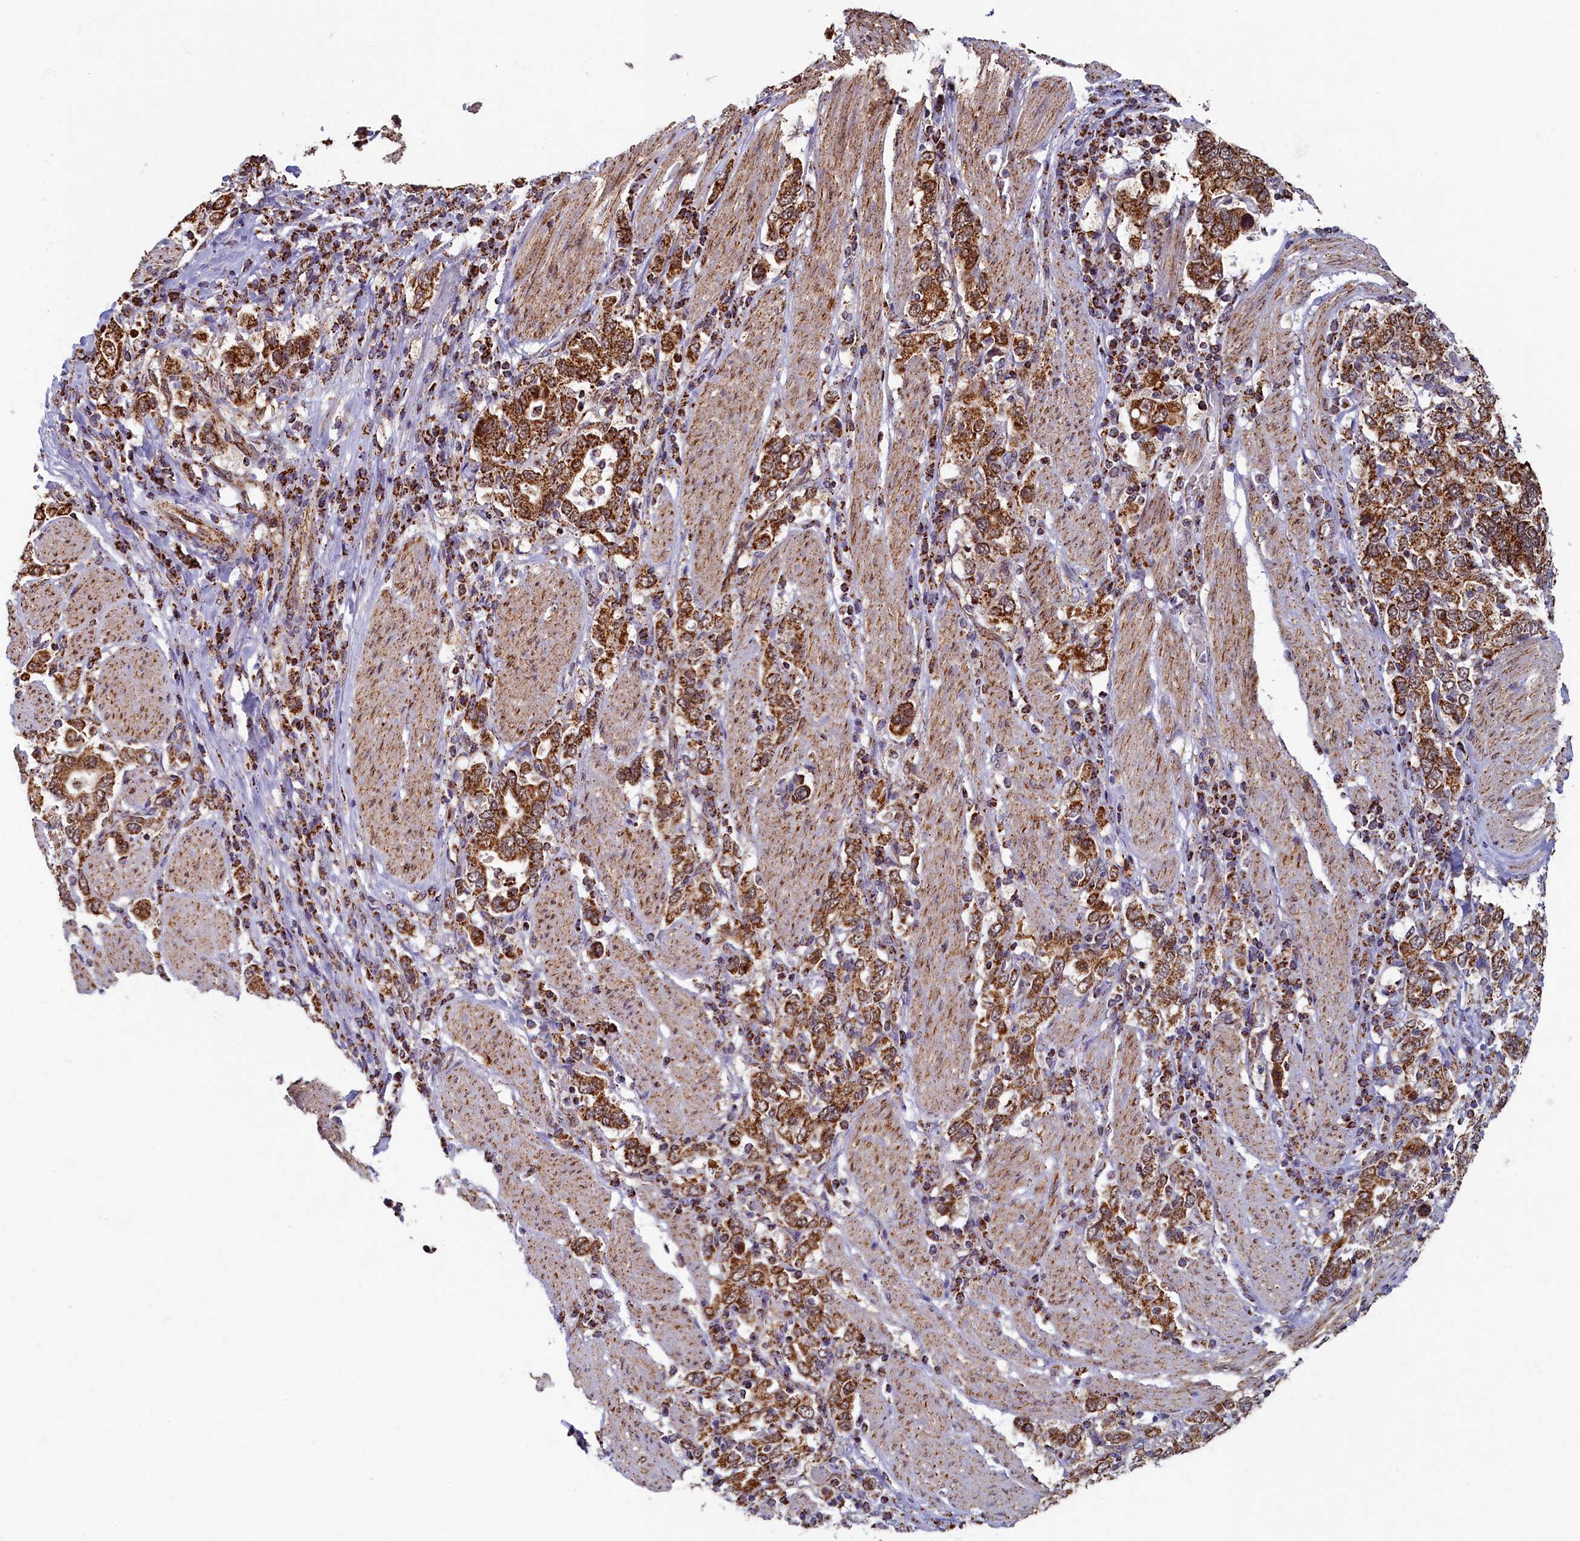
{"staining": {"intensity": "strong", "quantity": ">75%", "location": "cytoplasmic/membranous"}, "tissue": "stomach cancer", "cell_type": "Tumor cells", "image_type": "cancer", "snomed": [{"axis": "morphology", "description": "Adenocarcinoma, NOS"}, {"axis": "topography", "description": "Stomach, upper"}], "caption": "Stomach cancer tissue demonstrates strong cytoplasmic/membranous positivity in approximately >75% of tumor cells The staining was performed using DAB to visualize the protein expression in brown, while the nuclei were stained in blue with hematoxylin (Magnification: 20x).", "gene": "SPR", "patient": {"sex": "male", "age": 62}}